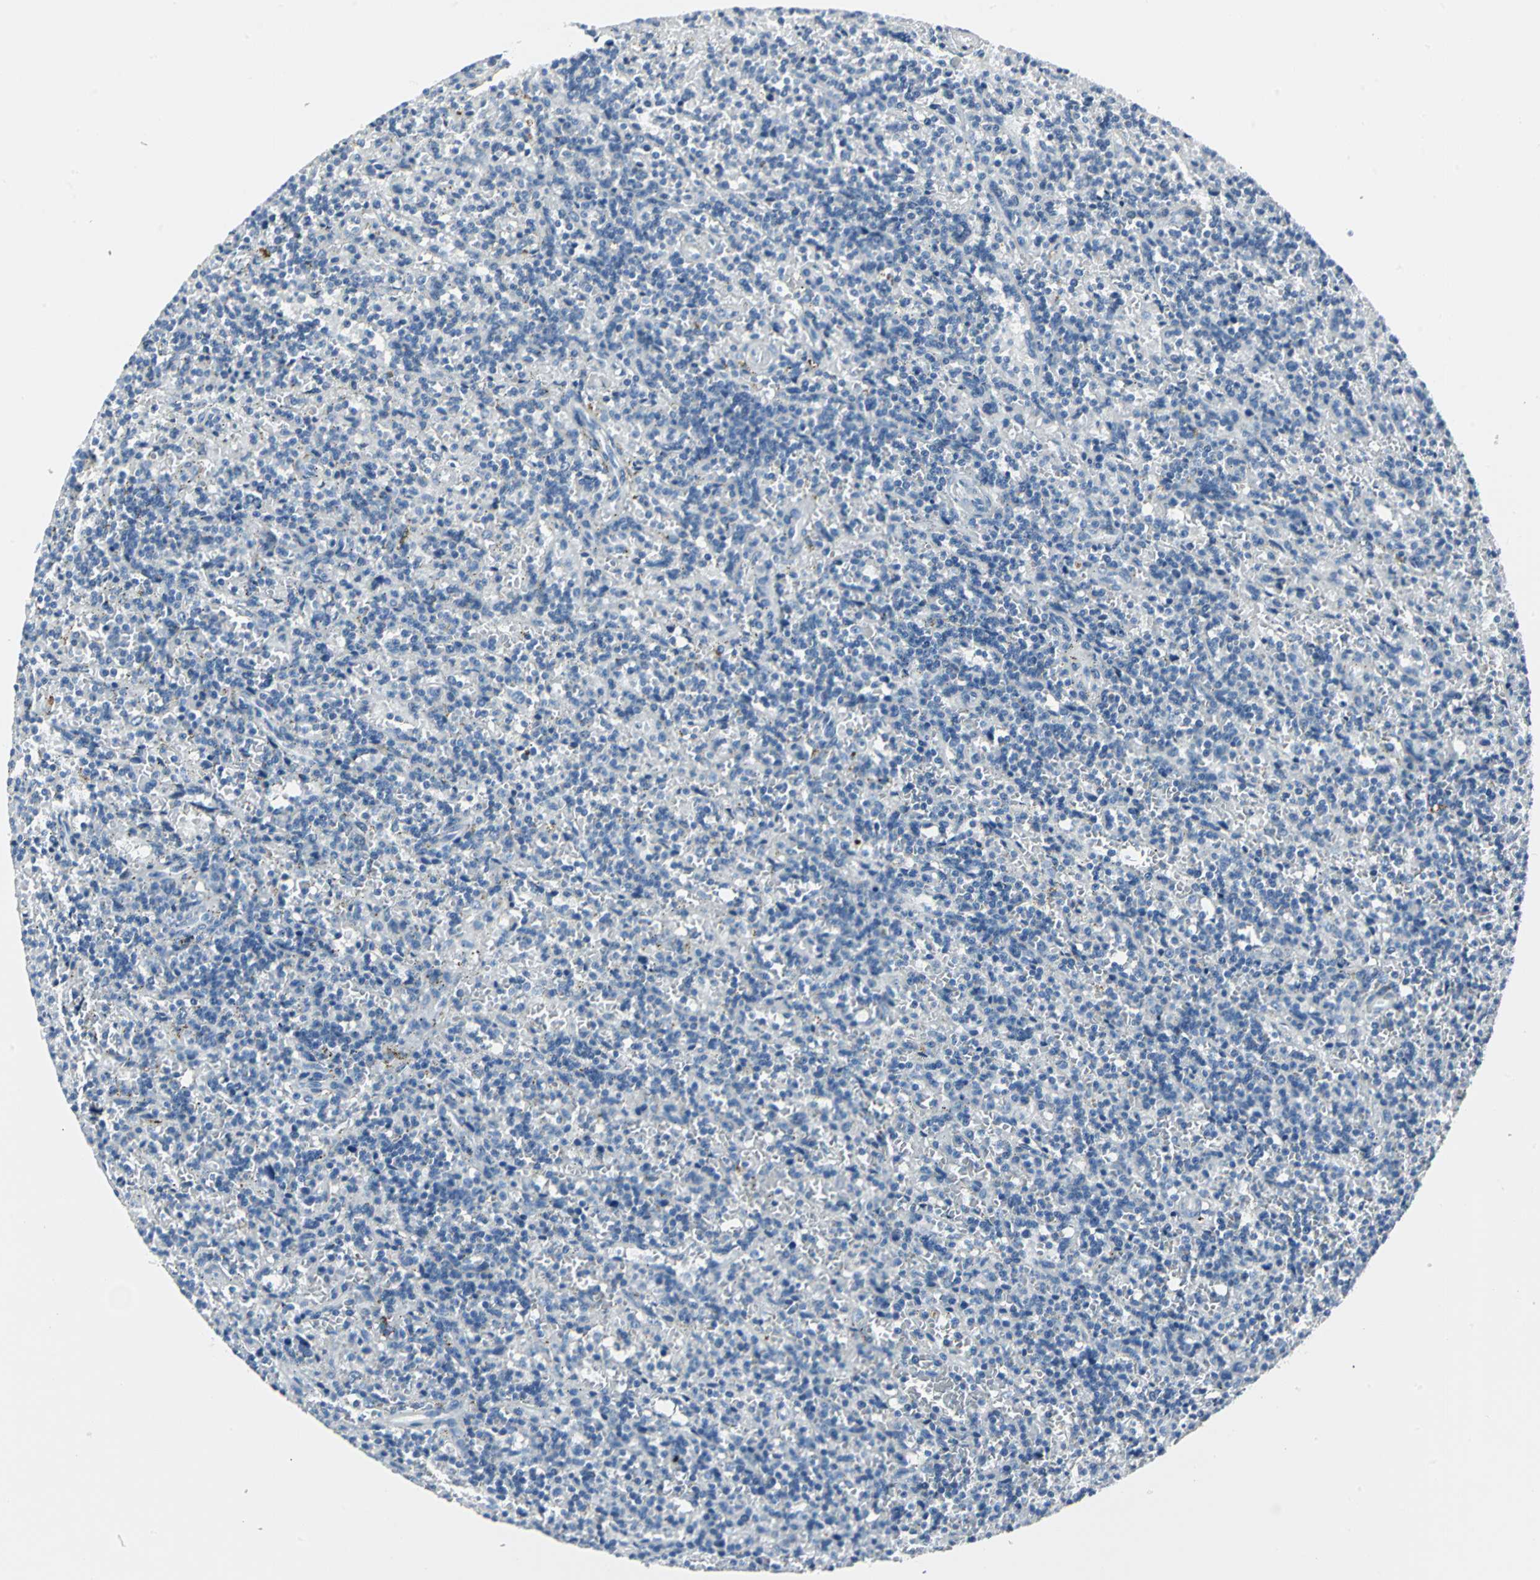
{"staining": {"intensity": "negative", "quantity": "none", "location": "none"}, "tissue": "lymphoma", "cell_type": "Tumor cells", "image_type": "cancer", "snomed": [{"axis": "morphology", "description": "Malignant lymphoma, non-Hodgkin's type, Low grade"}, {"axis": "topography", "description": "Spleen"}], "caption": "The histopathology image shows no staining of tumor cells in lymphoma.", "gene": "RIPOR1", "patient": {"sex": "male", "age": 73}}